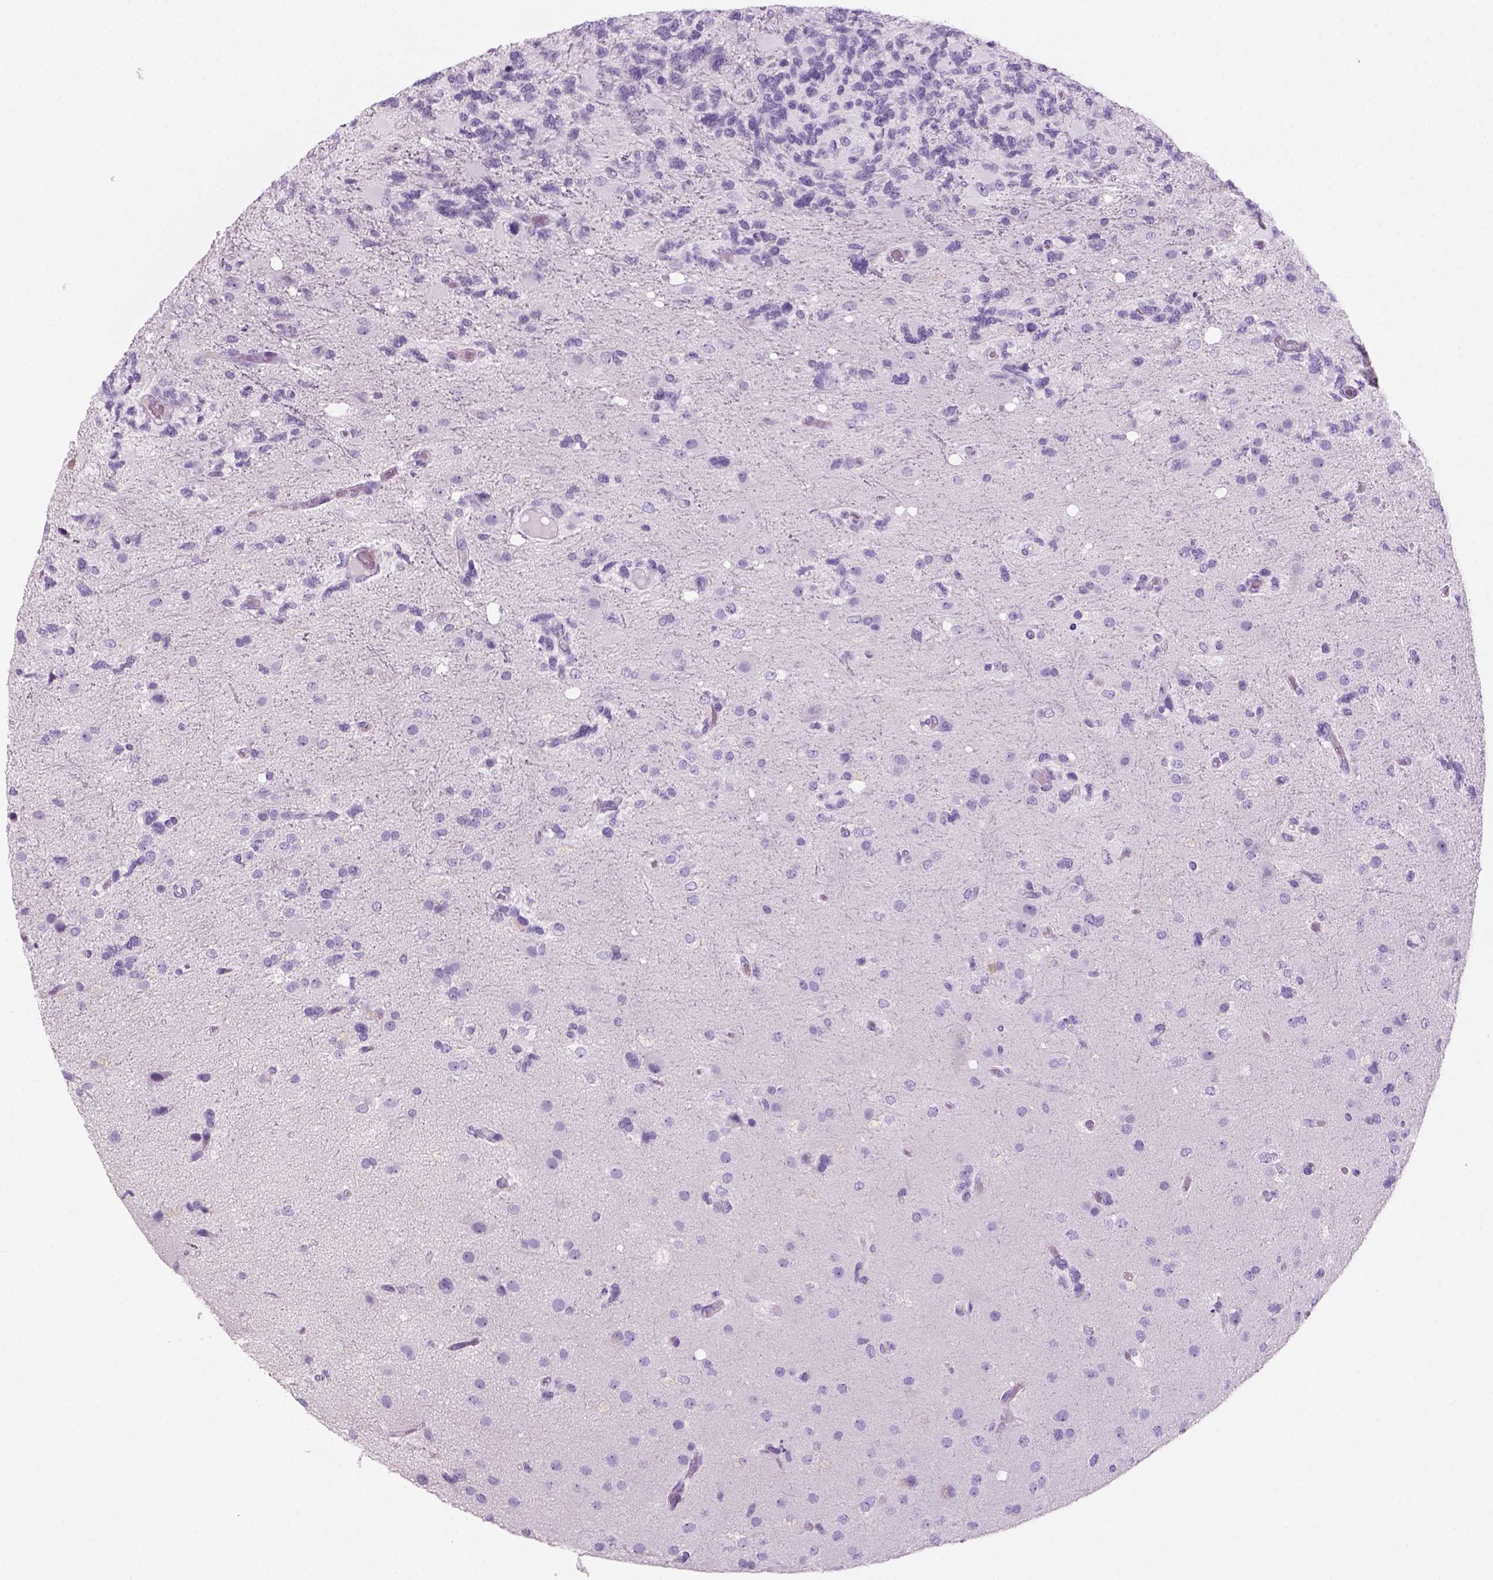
{"staining": {"intensity": "negative", "quantity": "none", "location": "none"}, "tissue": "glioma", "cell_type": "Tumor cells", "image_type": "cancer", "snomed": [{"axis": "morphology", "description": "Glioma, malignant, High grade"}, {"axis": "topography", "description": "Brain"}], "caption": "The histopathology image displays no staining of tumor cells in malignant glioma (high-grade). (DAB IHC with hematoxylin counter stain).", "gene": "KRTAP11-1", "patient": {"sex": "female", "age": 71}}